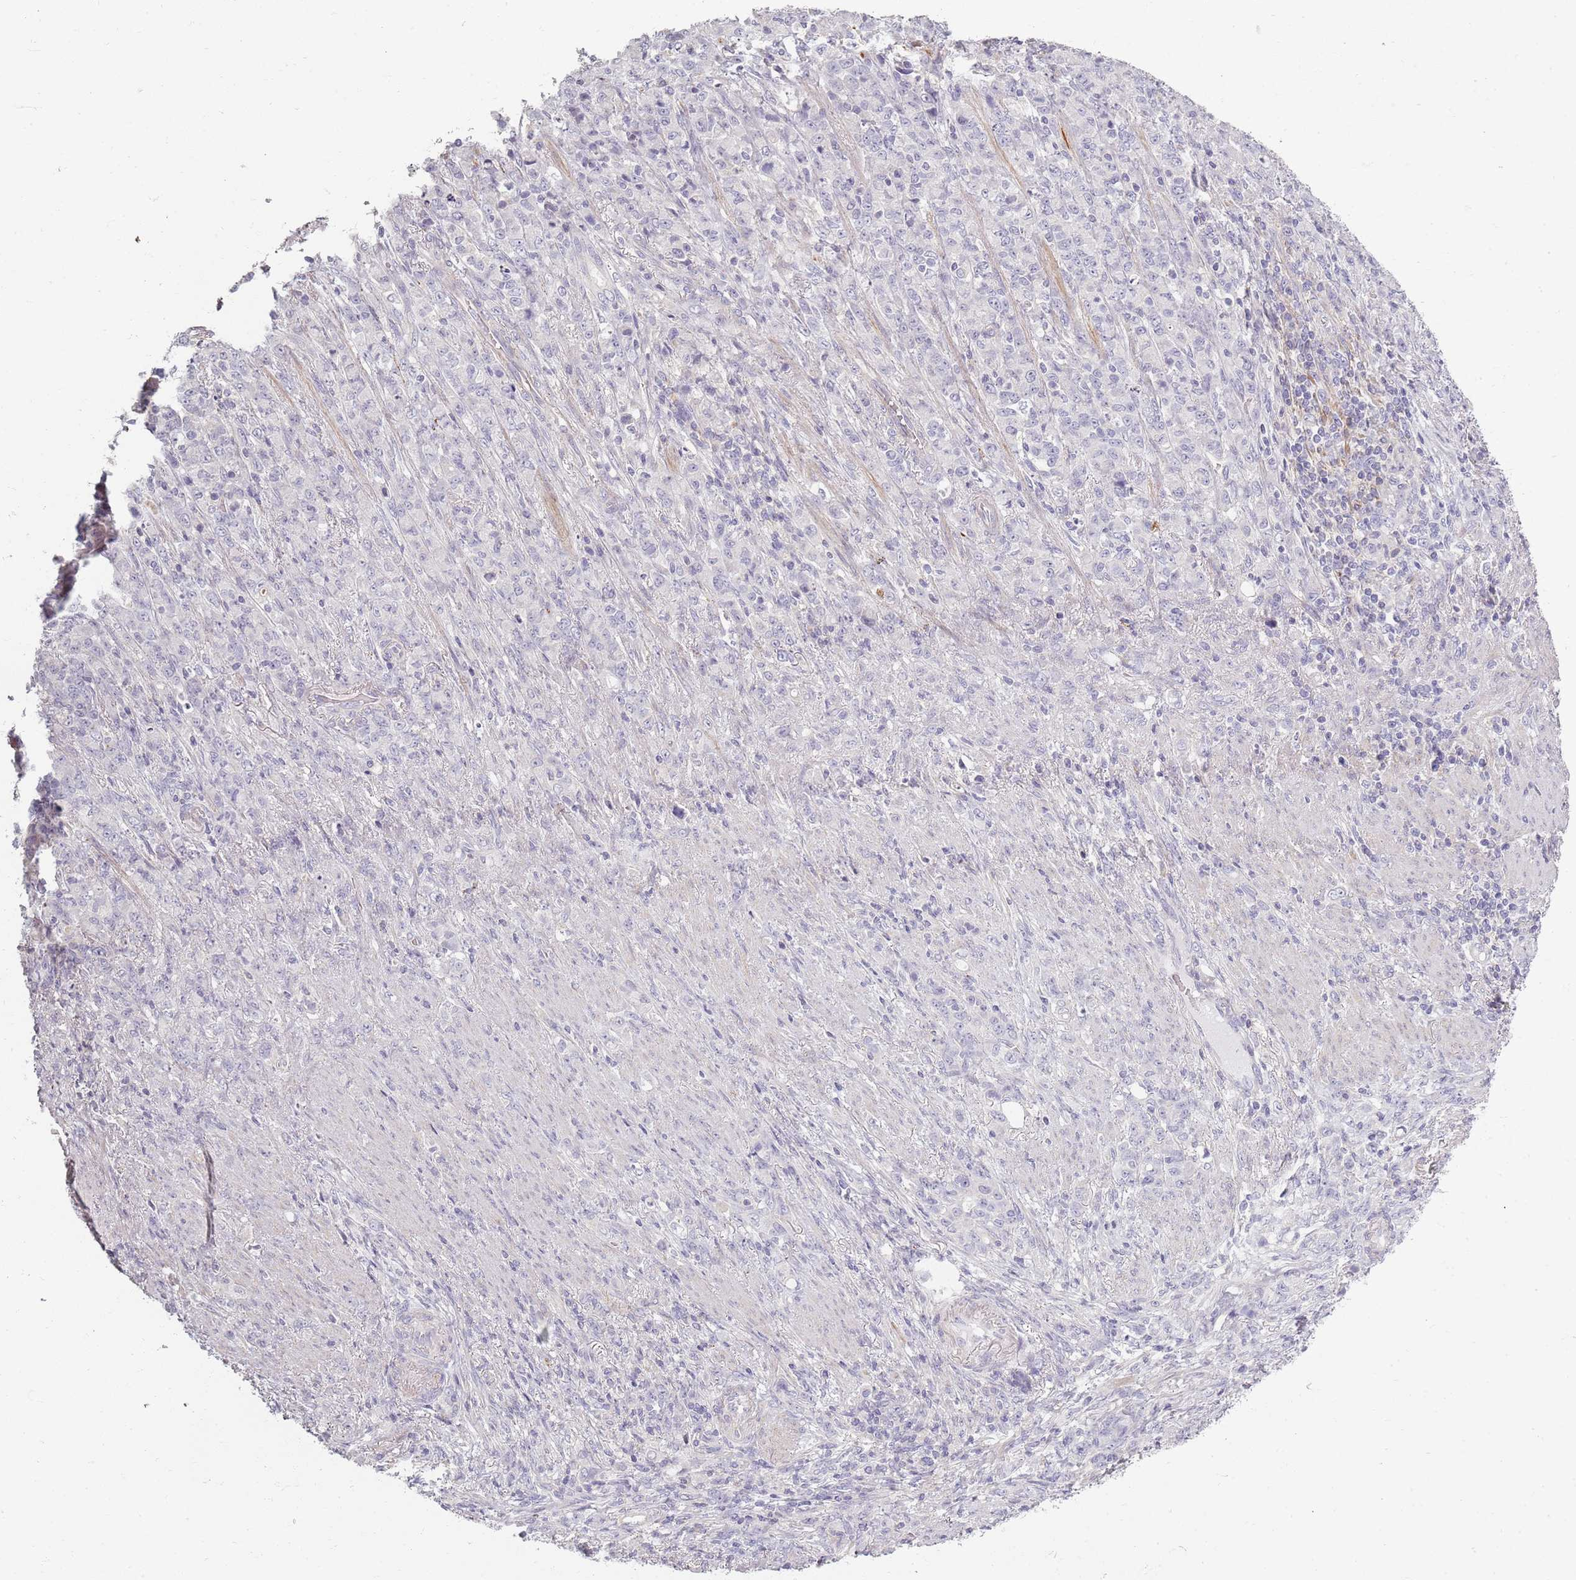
{"staining": {"intensity": "negative", "quantity": "none", "location": "none"}, "tissue": "stomach cancer", "cell_type": "Tumor cells", "image_type": "cancer", "snomed": [{"axis": "morphology", "description": "Adenocarcinoma, NOS"}, {"axis": "topography", "description": "Stomach"}], "caption": "Immunohistochemistry histopathology image of stomach cancer stained for a protein (brown), which shows no expression in tumor cells.", "gene": "SYNGR3", "patient": {"sex": "female", "age": 79}}